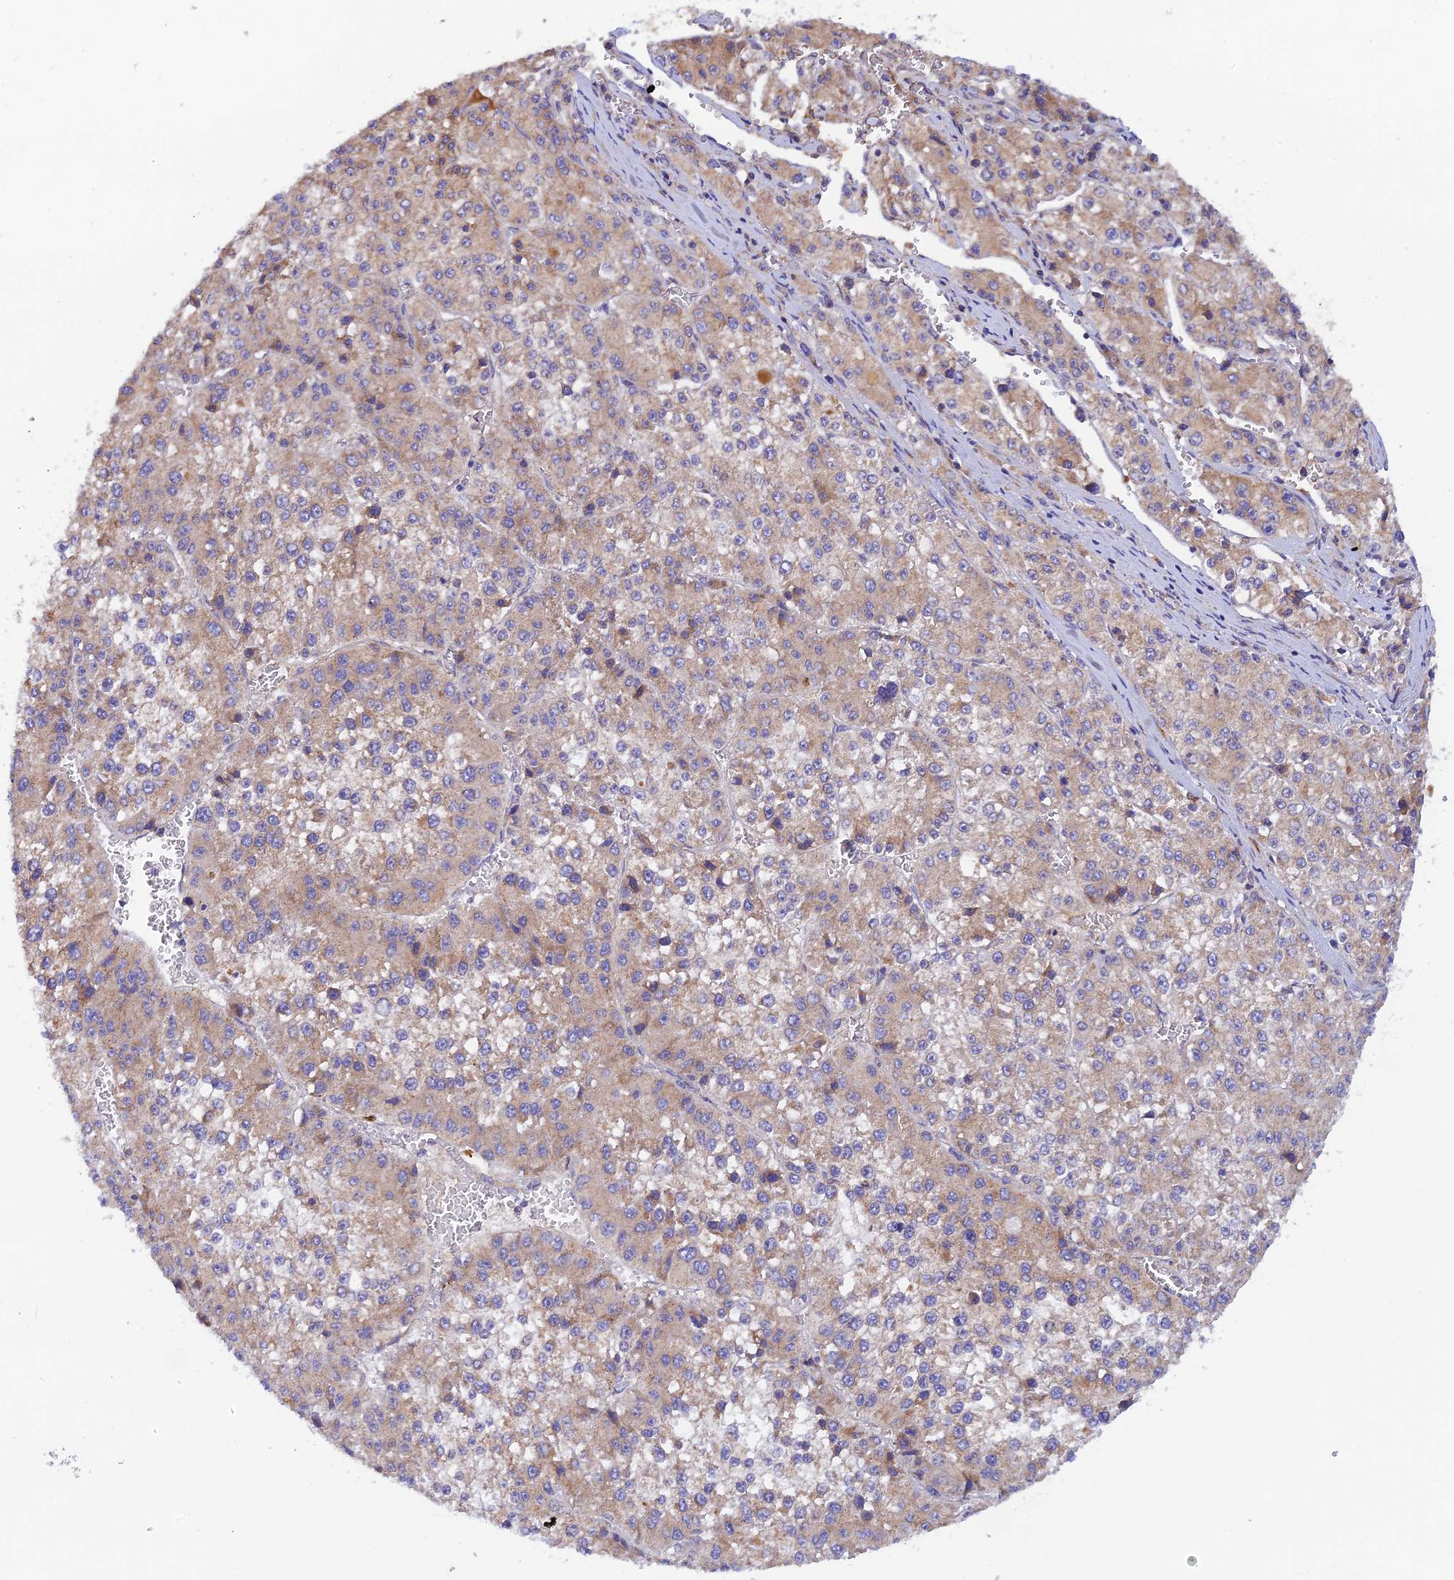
{"staining": {"intensity": "moderate", "quantity": ">75%", "location": "cytoplasmic/membranous"}, "tissue": "liver cancer", "cell_type": "Tumor cells", "image_type": "cancer", "snomed": [{"axis": "morphology", "description": "Carcinoma, Hepatocellular, NOS"}, {"axis": "topography", "description": "Liver"}], "caption": "Immunohistochemistry (DAB (3,3'-diaminobenzidine)) staining of human hepatocellular carcinoma (liver) reveals moderate cytoplasmic/membranous protein positivity in approximately >75% of tumor cells. (DAB (3,3'-diaminobenzidine) IHC, brown staining for protein, blue staining for nuclei).", "gene": "RANBP6", "patient": {"sex": "female", "age": 73}}